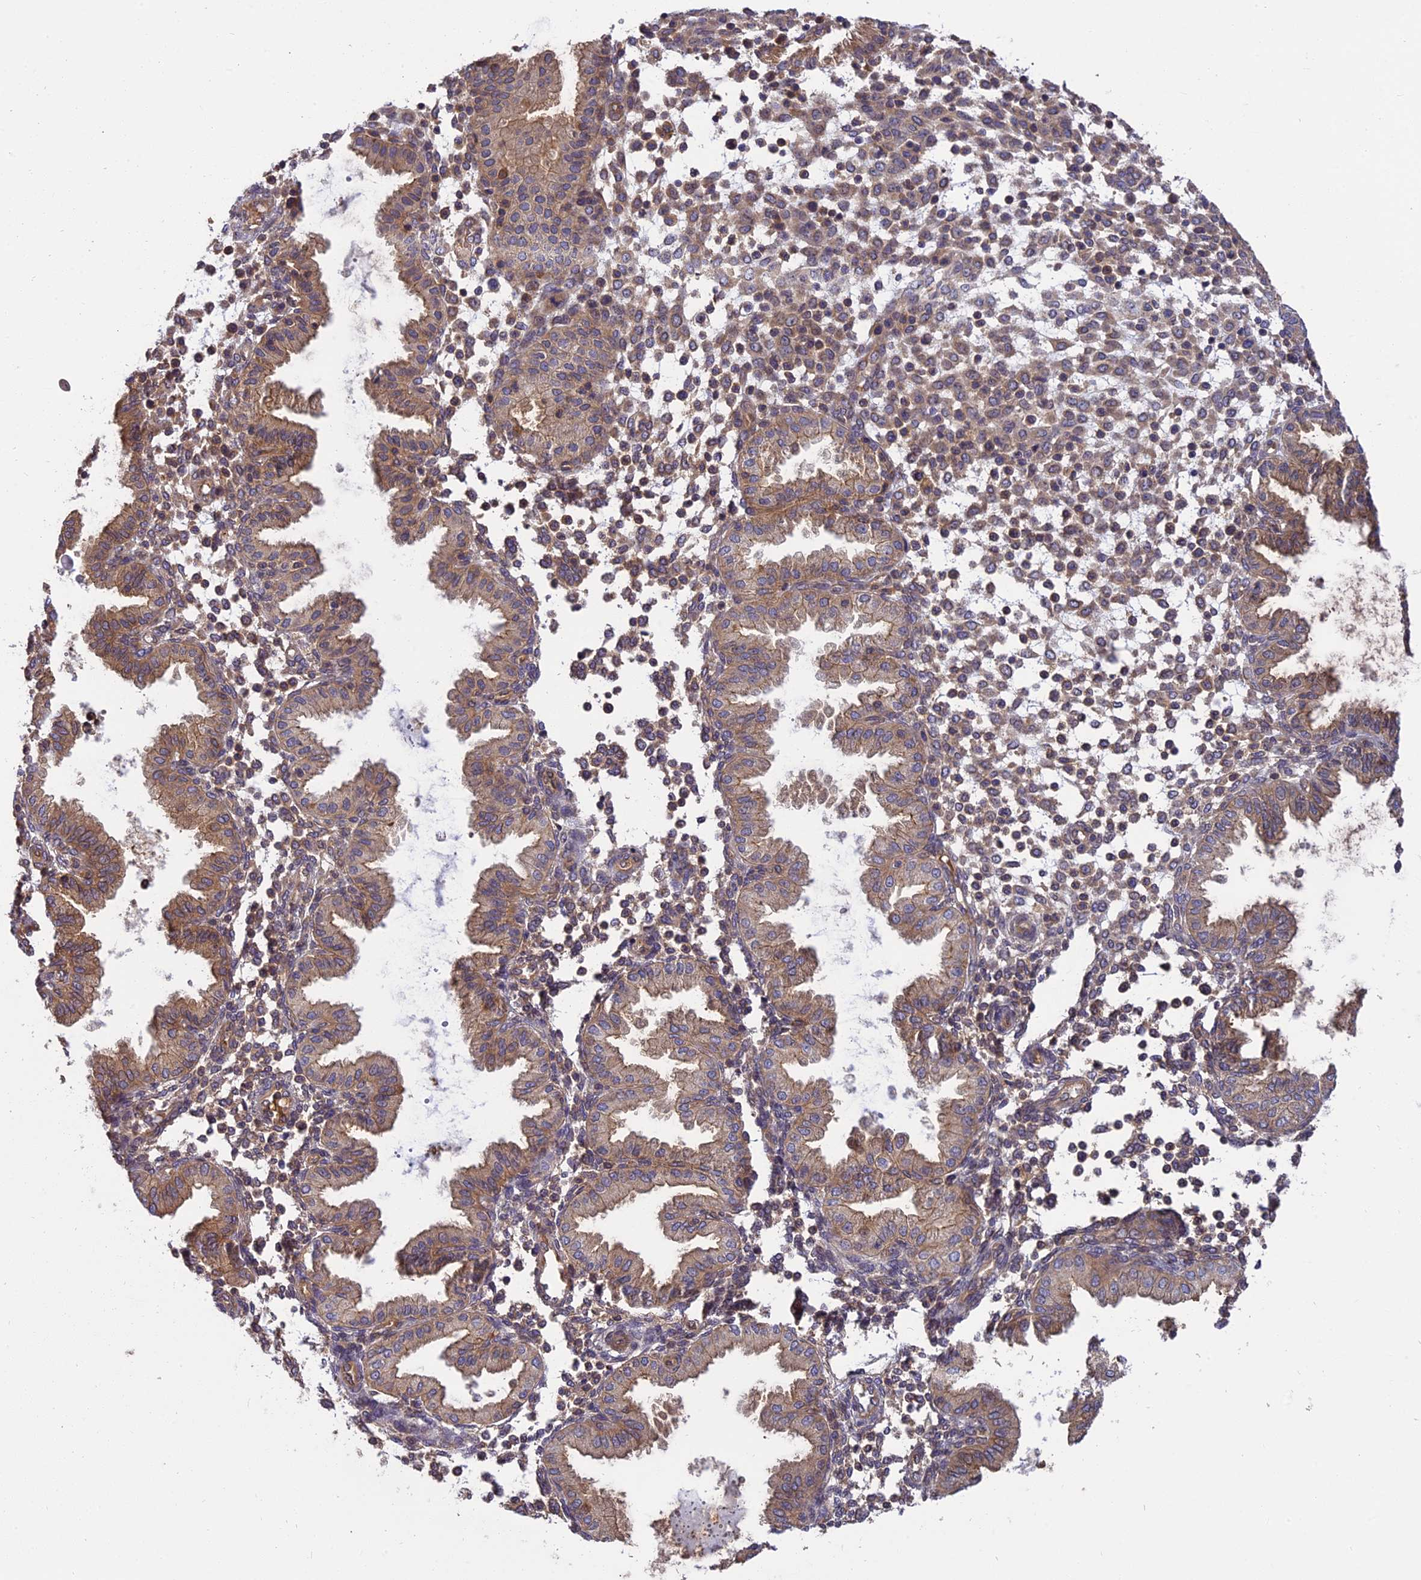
{"staining": {"intensity": "moderate", "quantity": ">75%", "location": "cytoplasmic/membranous"}, "tissue": "endometrium", "cell_type": "Cells in endometrial stroma", "image_type": "normal", "snomed": [{"axis": "morphology", "description": "Normal tissue, NOS"}, {"axis": "topography", "description": "Endometrium"}], "caption": "Brown immunohistochemical staining in normal endometrium demonstrates moderate cytoplasmic/membranous positivity in about >75% of cells in endometrial stroma. Nuclei are stained in blue.", "gene": "CHMP2A", "patient": {"sex": "female", "age": 53}}